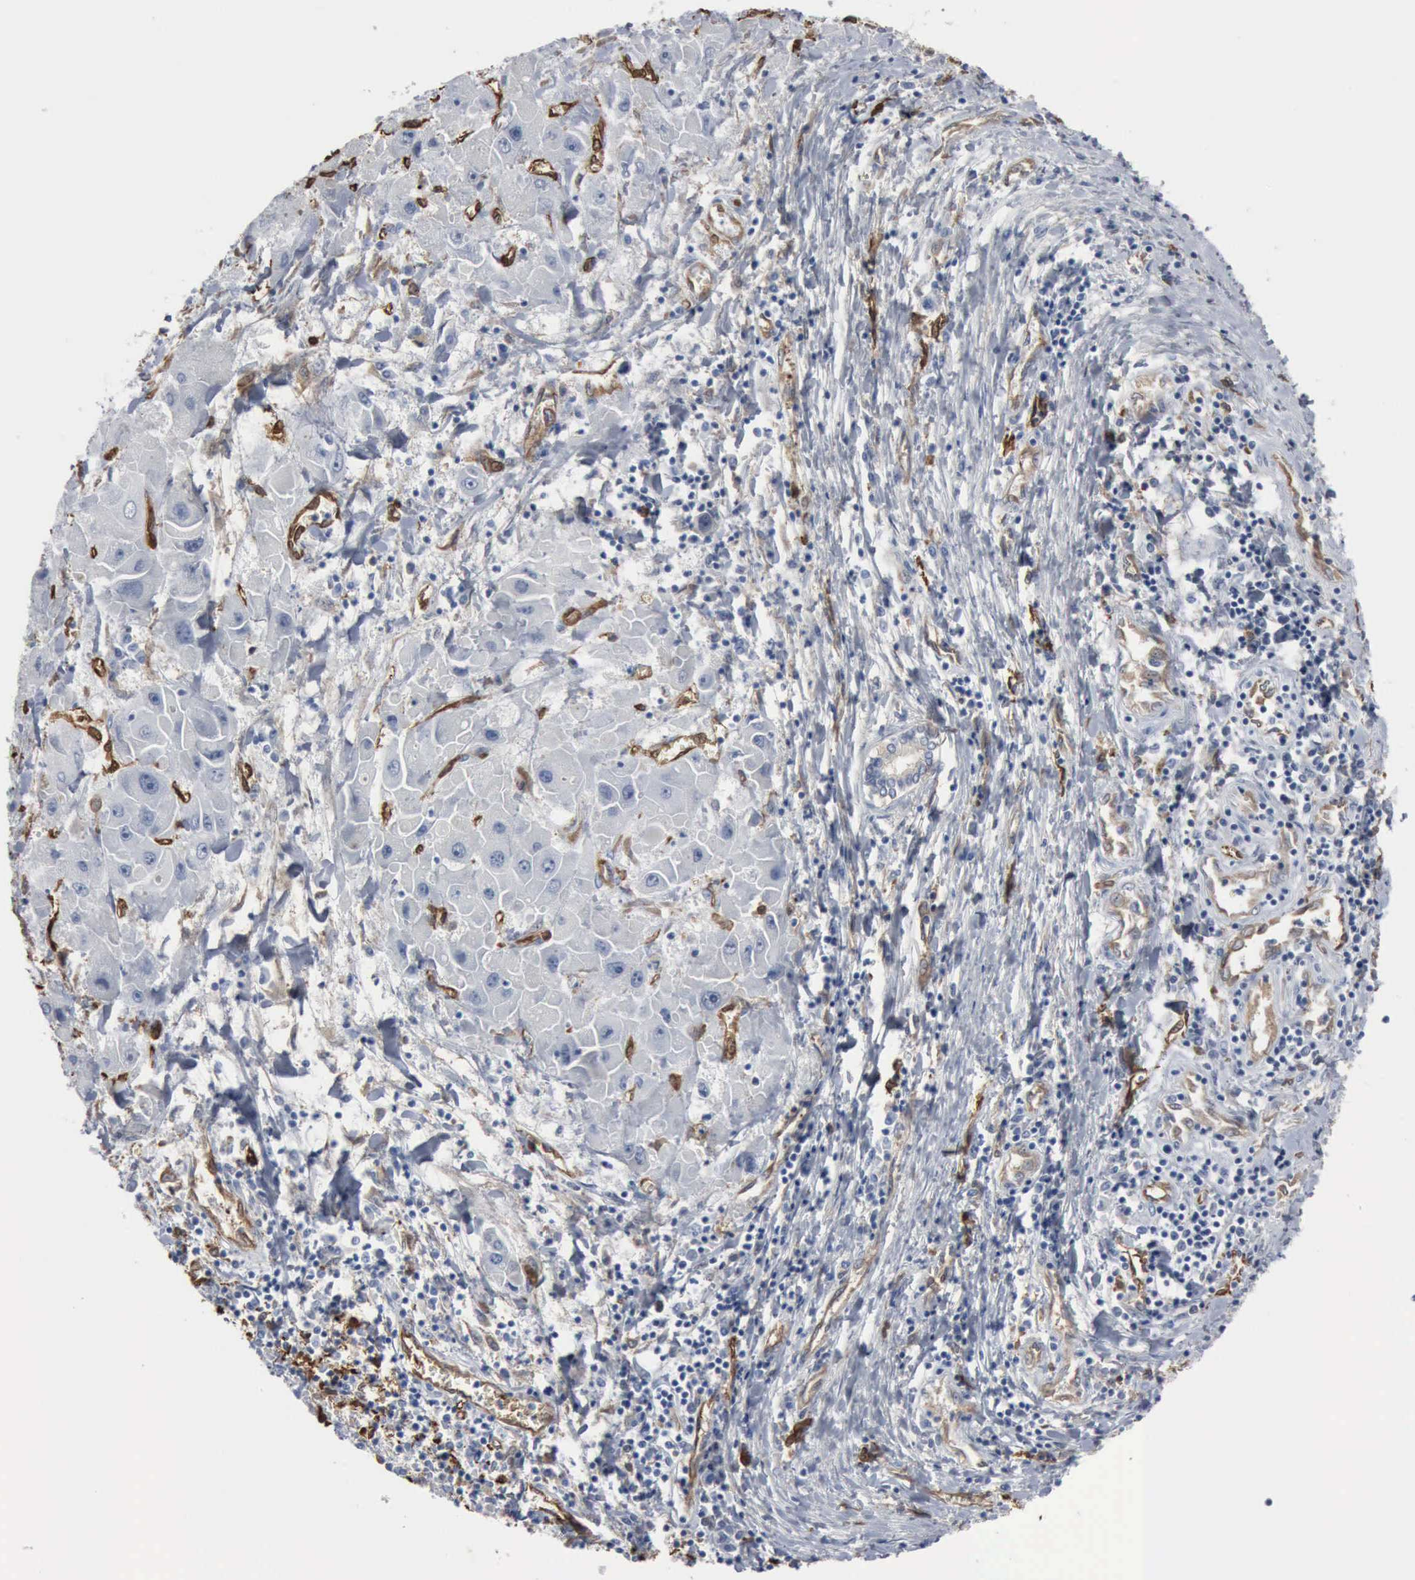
{"staining": {"intensity": "negative", "quantity": "none", "location": "none"}, "tissue": "liver cancer", "cell_type": "Tumor cells", "image_type": "cancer", "snomed": [{"axis": "morphology", "description": "Carcinoma, Hepatocellular, NOS"}, {"axis": "topography", "description": "Liver"}], "caption": "Immunohistochemical staining of human liver hepatocellular carcinoma demonstrates no significant expression in tumor cells. (DAB (3,3'-diaminobenzidine) immunohistochemistry, high magnification).", "gene": "FSCN1", "patient": {"sex": "male", "age": 24}}